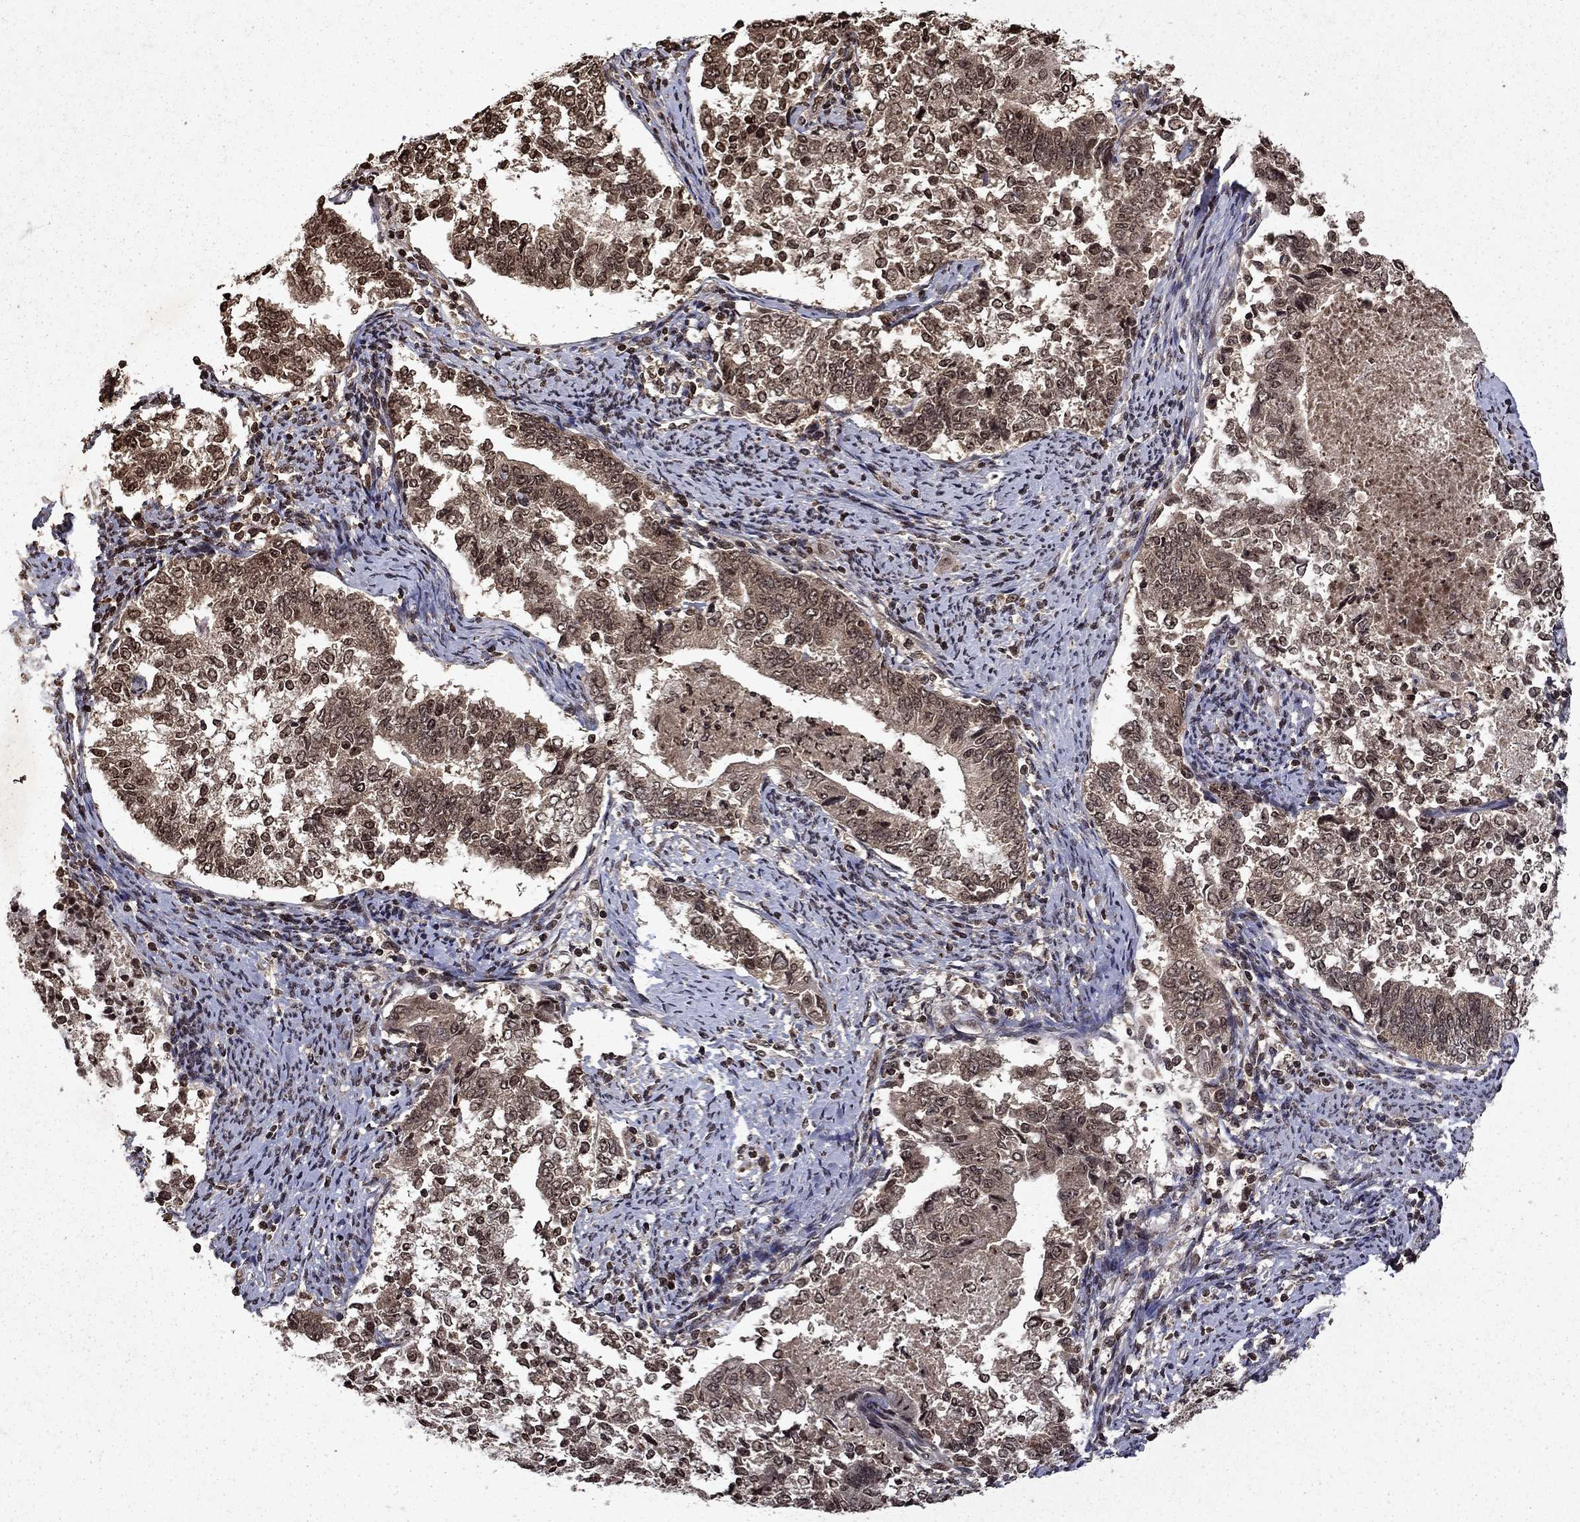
{"staining": {"intensity": "moderate", "quantity": "25%-75%", "location": "cytoplasmic/membranous,nuclear"}, "tissue": "endometrial cancer", "cell_type": "Tumor cells", "image_type": "cancer", "snomed": [{"axis": "morphology", "description": "Adenocarcinoma, NOS"}, {"axis": "topography", "description": "Endometrium"}], "caption": "Immunohistochemistry staining of endometrial cancer, which shows medium levels of moderate cytoplasmic/membranous and nuclear staining in approximately 25%-75% of tumor cells indicating moderate cytoplasmic/membranous and nuclear protein positivity. The staining was performed using DAB (3,3'-diaminobenzidine) (brown) for protein detection and nuclei were counterstained in hematoxylin (blue).", "gene": "PIN4", "patient": {"sex": "female", "age": 65}}